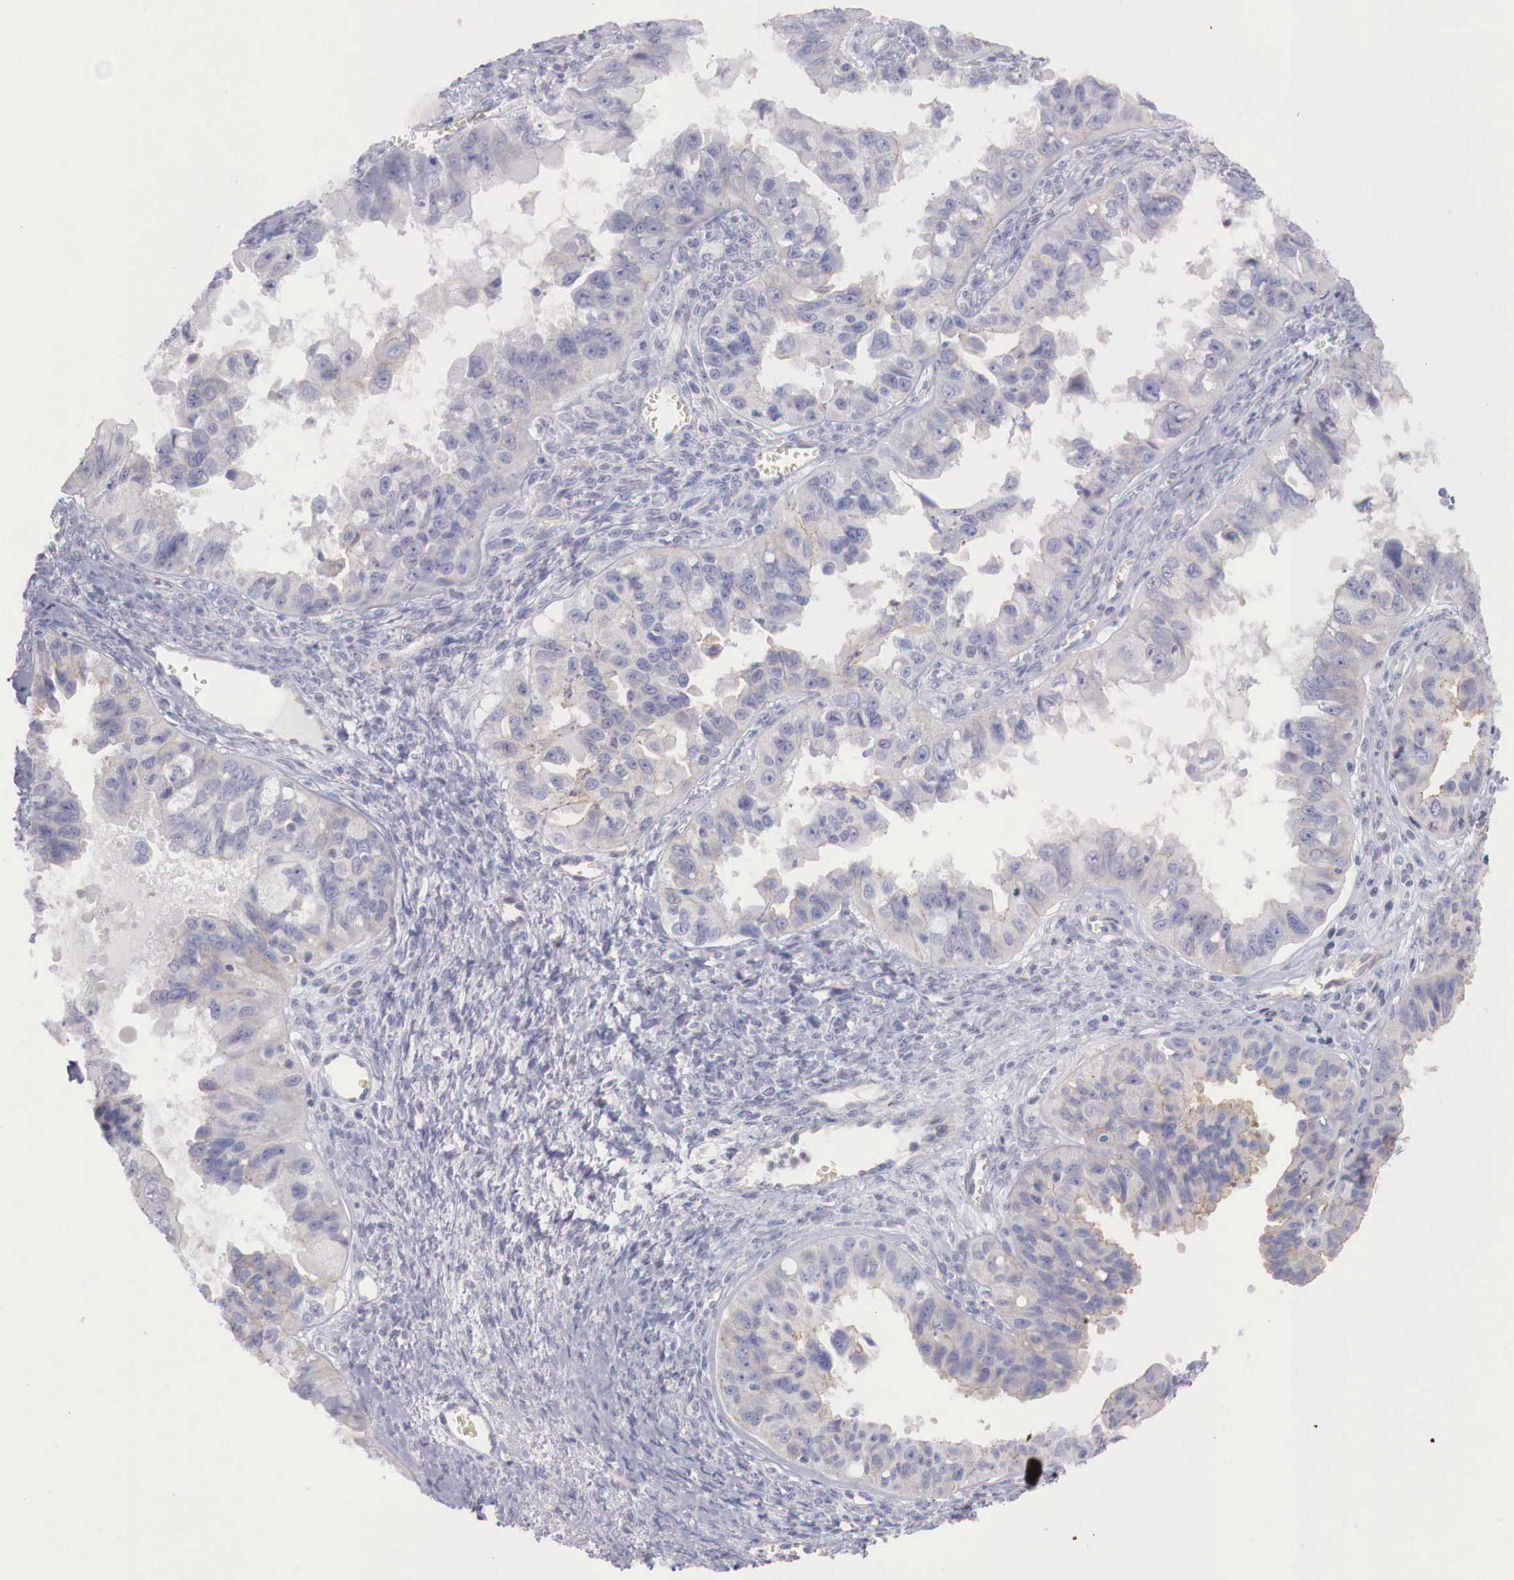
{"staining": {"intensity": "negative", "quantity": "none", "location": "none"}, "tissue": "ovarian cancer", "cell_type": "Tumor cells", "image_type": "cancer", "snomed": [{"axis": "morphology", "description": "Carcinoma, endometroid"}, {"axis": "topography", "description": "Ovary"}], "caption": "Human ovarian endometroid carcinoma stained for a protein using IHC exhibits no positivity in tumor cells.", "gene": "TRIM13", "patient": {"sex": "female", "age": 85}}